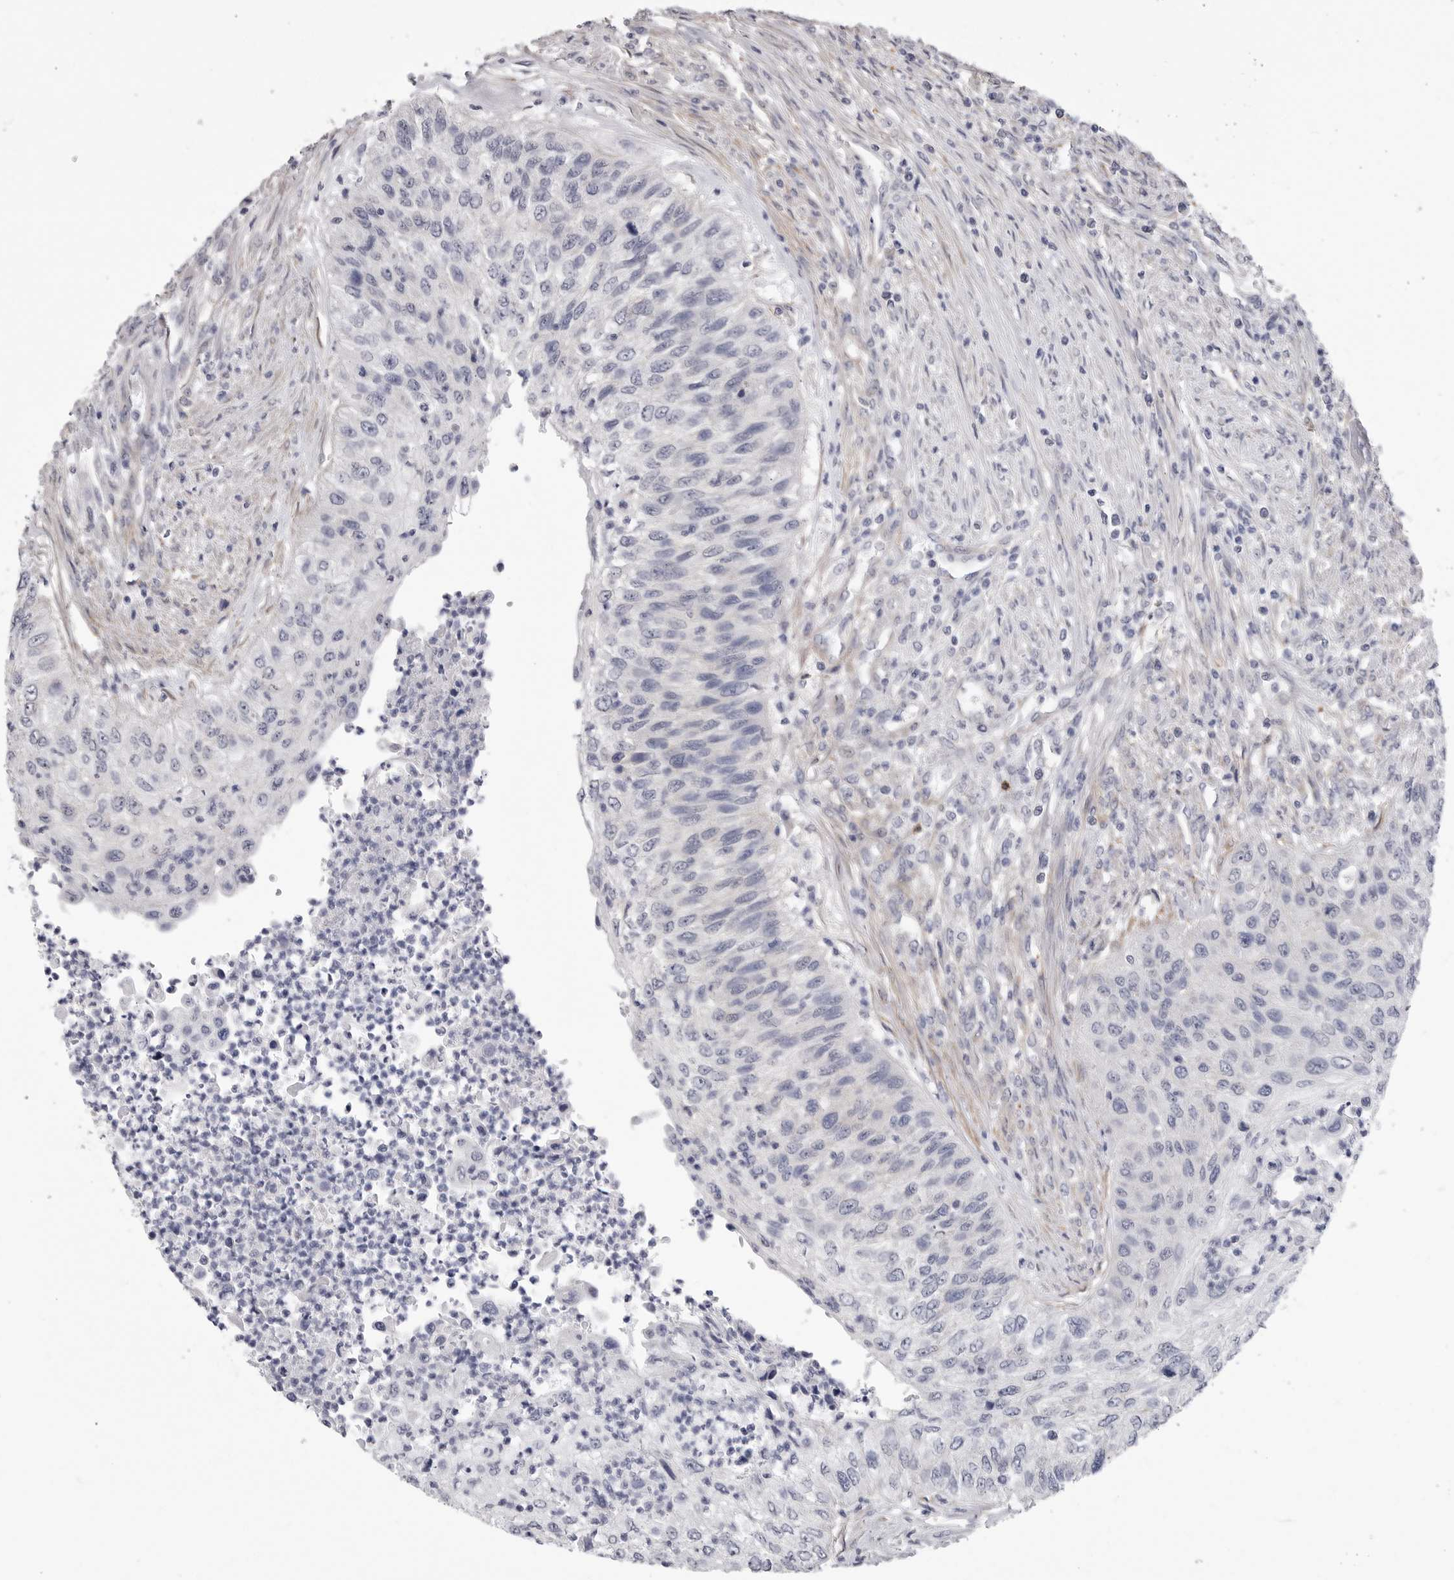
{"staining": {"intensity": "negative", "quantity": "none", "location": "none"}, "tissue": "urothelial cancer", "cell_type": "Tumor cells", "image_type": "cancer", "snomed": [{"axis": "morphology", "description": "Urothelial carcinoma, High grade"}, {"axis": "topography", "description": "Urinary bladder"}], "caption": "Tumor cells are negative for protein expression in human urothelial cancer.", "gene": "AKAP12", "patient": {"sex": "female", "age": 60}}